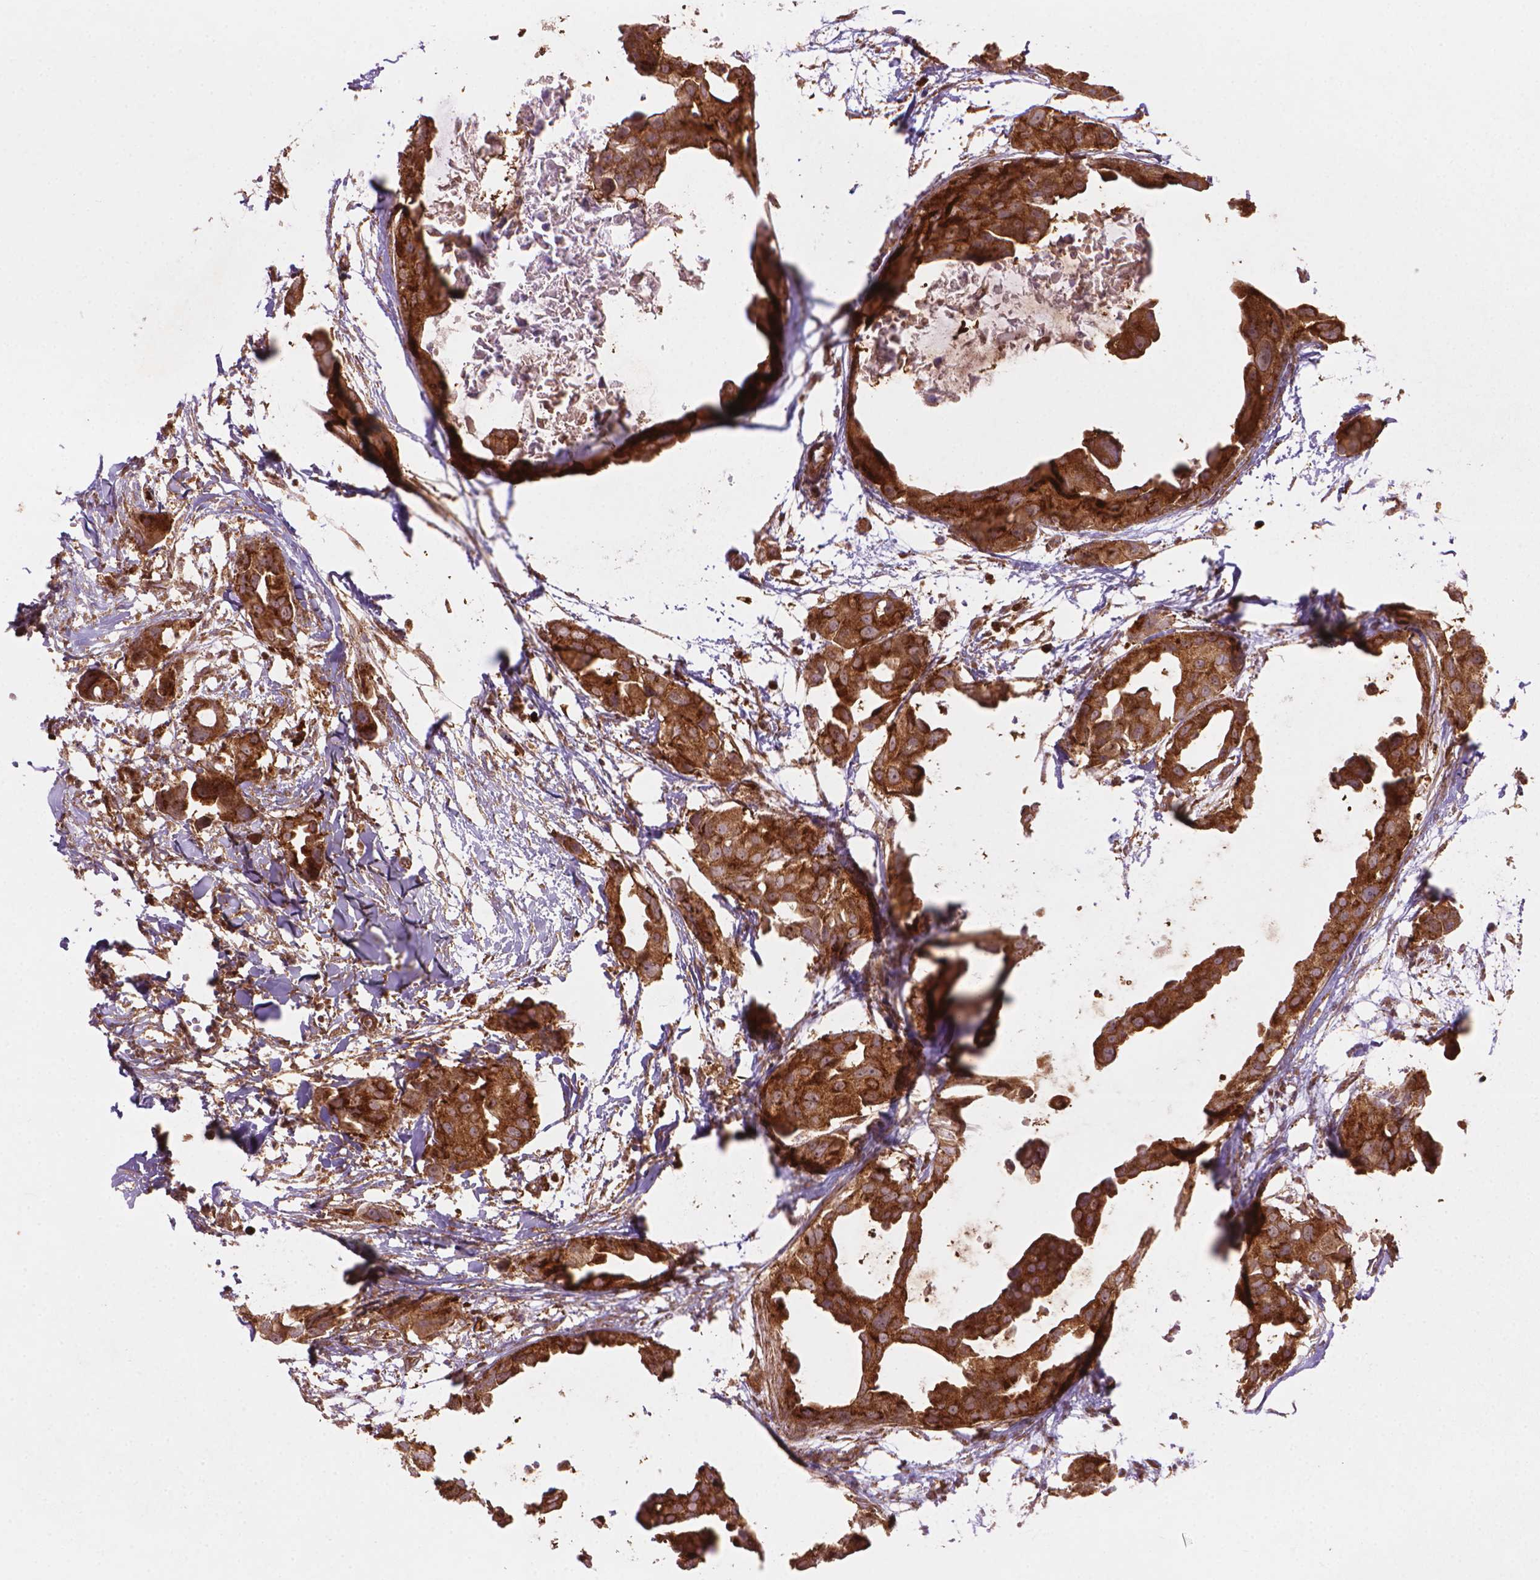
{"staining": {"intensity": "moderate", "quantity": ">75%", "location": "cytoplasmic/membranous"}, "tissue": "breast cancer", "cell_type": "Tumor cells", "image_type": "cancer", "snomed": [{"axis": "morphology", "description": "Duct carcinoma"}, {"axis": "topography", "description": "Breast"}], "caption": "Tumor cells demonstrate medium levels of moderate cytoplasmic/membranous expression in about >75% of cells in human invasive ductal carcinoma (breast).", "gene": "VARS2", "patient": {"sex": "female", "age": 38}}